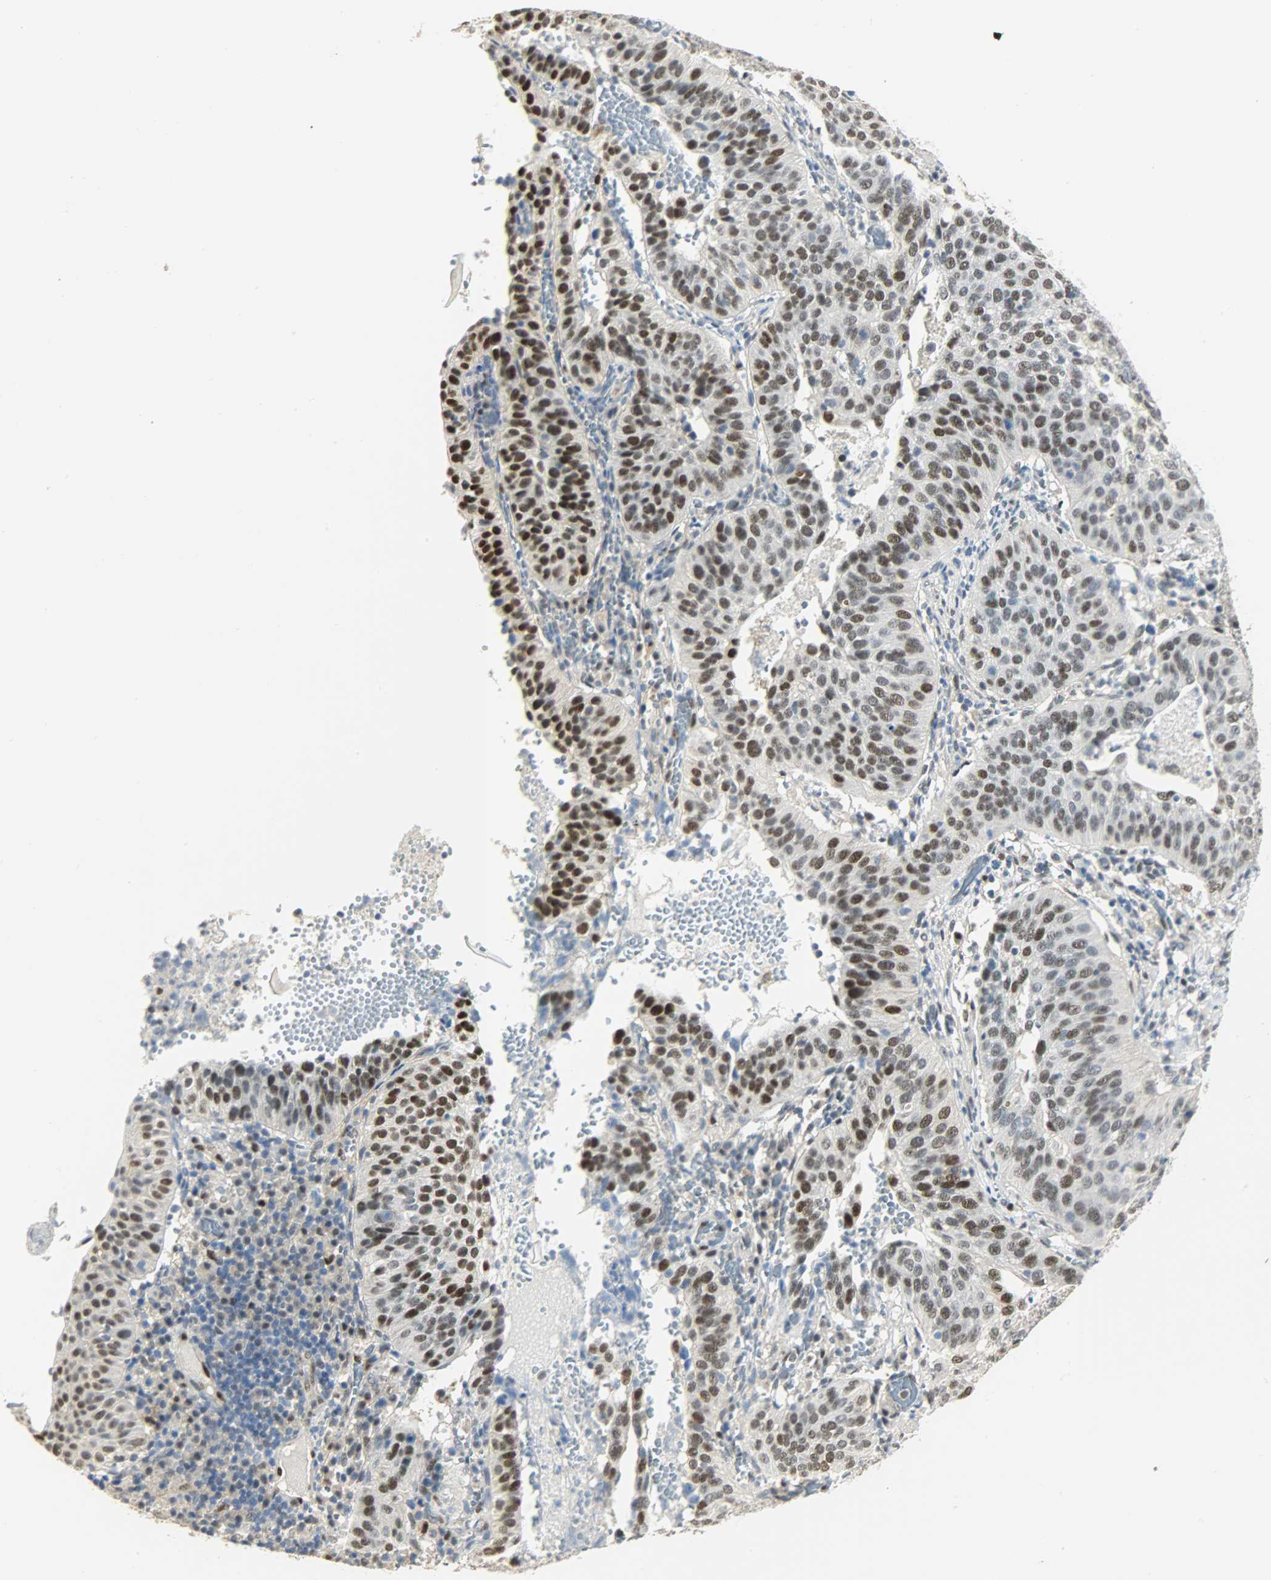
{"staining": {"intensity": "strong", "quantity": ">75%", "location": "nuclear"}, "tissue": "cervical cancer", "cell_type": "Tumor cells", "image_type": "cancer", "snomed": [{"axis": "morphology", "description": "Squamous cell carcinoma, NOS"}, {"axis": "topography", "description": "Cervix"}], "caption": "Cervical cancer (squamous cell carcinoma) was stained to show a protein in brown. There is high levels of strong nuclear expression in approximately >75% of tumor cells. (DAB (3,3'-diaminobenzidine) IHC with brightfield microscopy, high magnification).", "gene": "NPEPL1", "patient": {"sex": "female", "age": 39}}